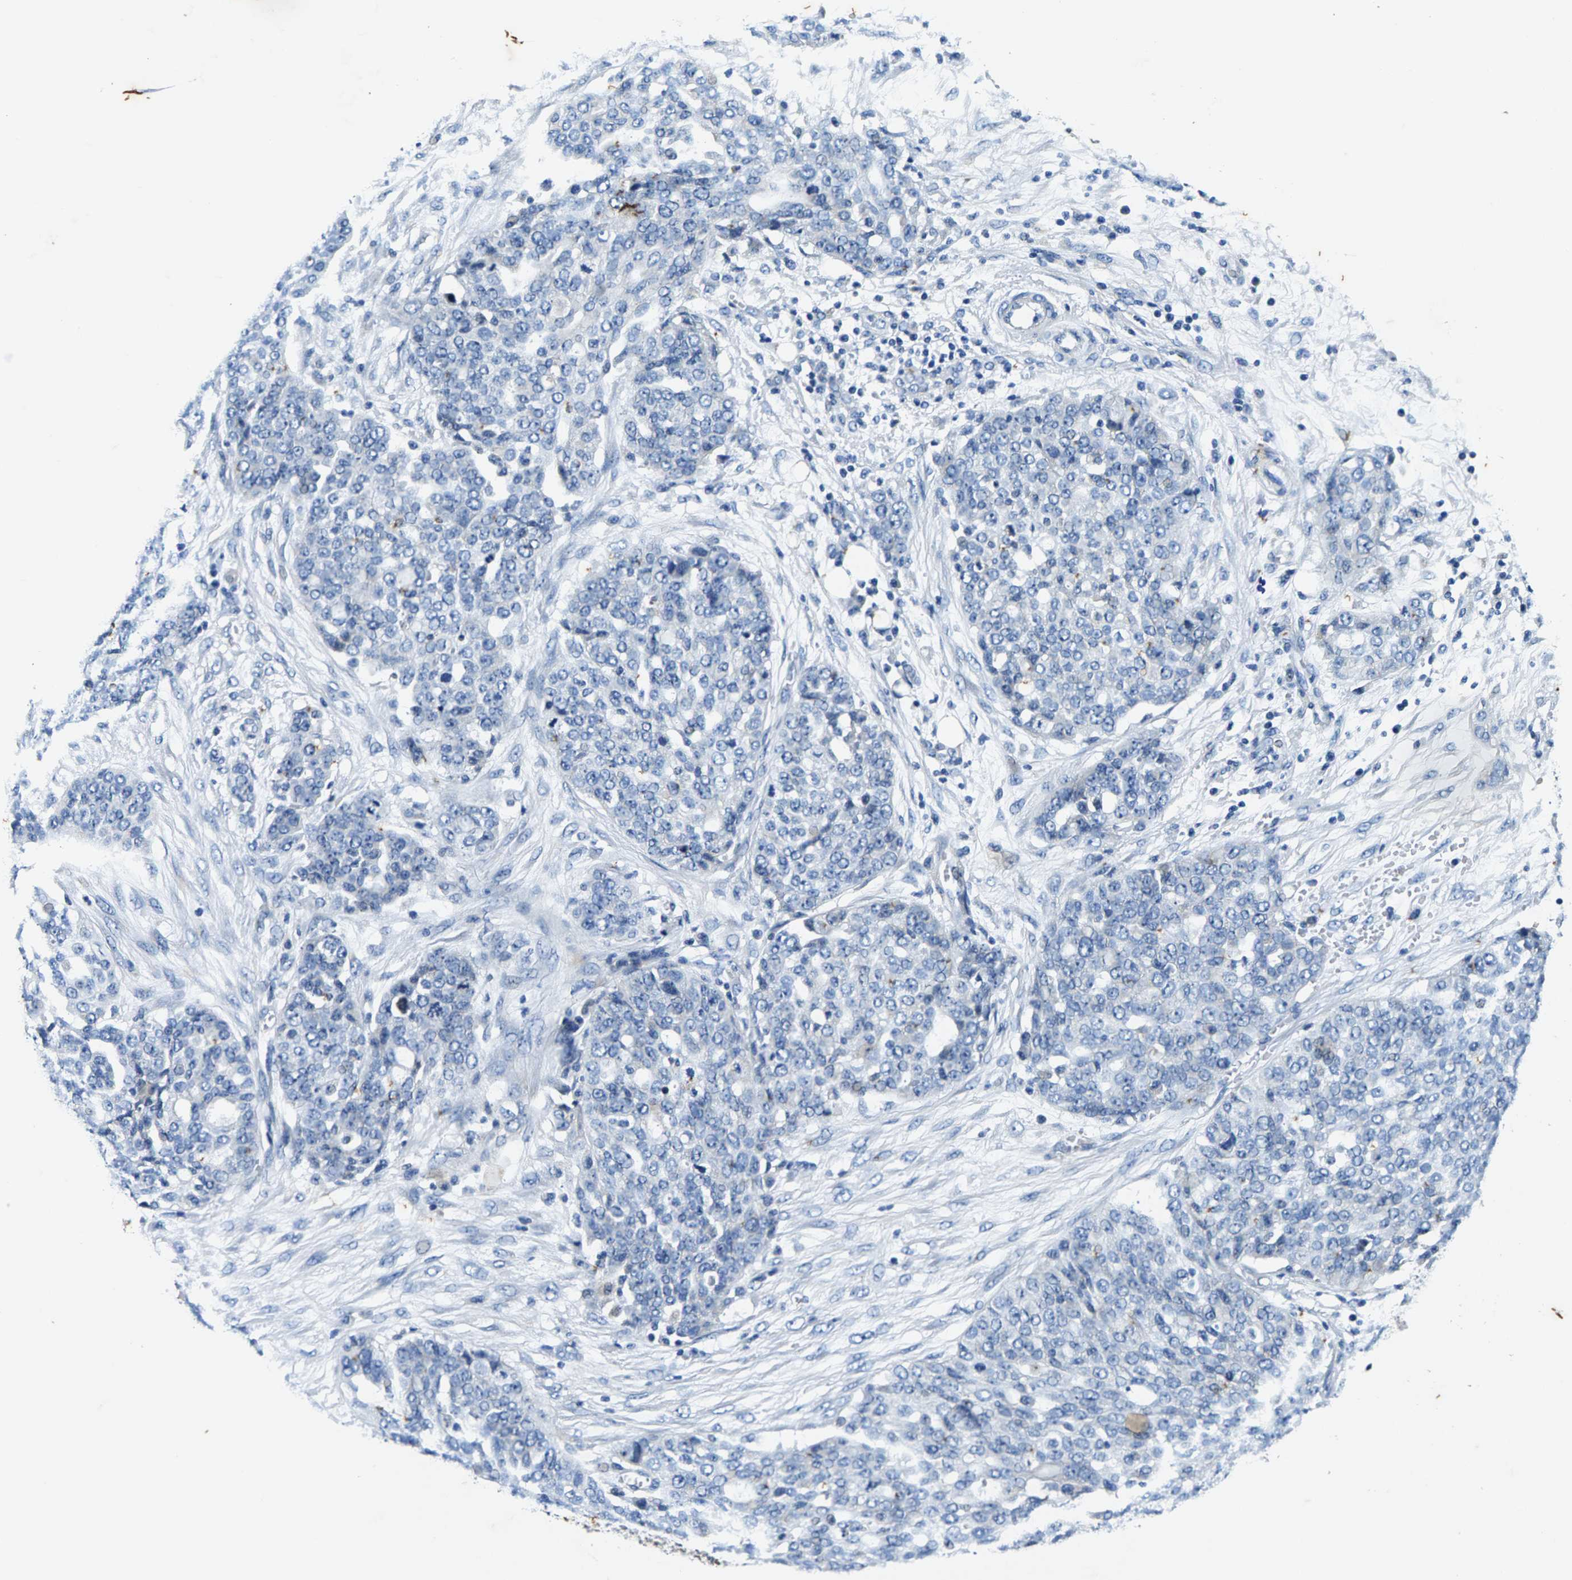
{"staining": {"intensity": "weak", "quantity": "<25%", "location": "cytoplasmic/membranous"}, "tissue": "ovarian cancer", "cell_type": "Tumor cells", "image_type": "cancer", "snomed": [{"axis": "morphology", "description": "Cystadenocarcinoma, serous, NOS"}, {"axis": "topography", "description": "Soft tissue"}, {"axis": "topography", "description": "Ovary"}], "caption": "This is an immunohistochemistry (IHC) image of human serous cystadenocarcinoma (ovarian). There is no expression in tumor cells.", "gene": "PI4KB", "patient": {"sex": "female", "age": 57}}